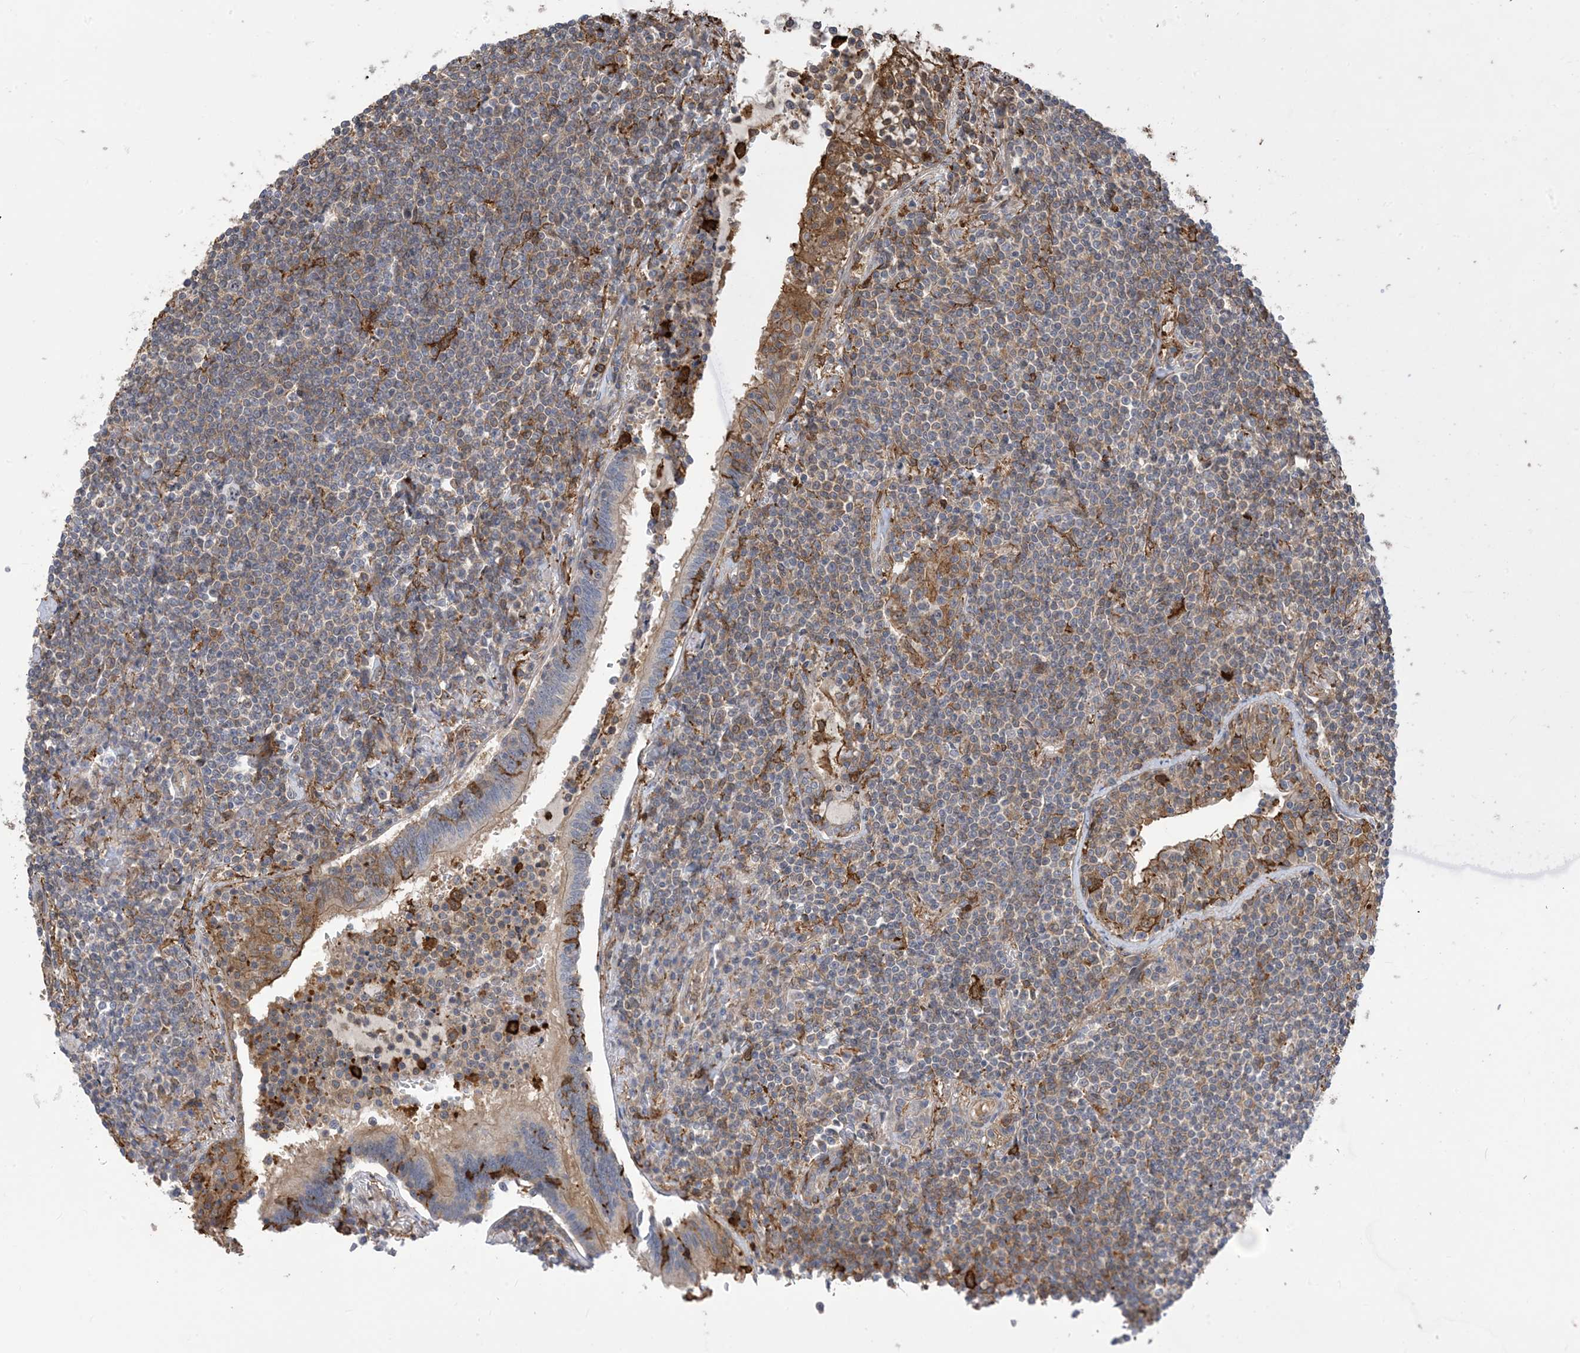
{"staining": {"intensity": "weak", "quantity": "<25%", "location": "cytoplasmic/membranous"}, "tissue": "lymphoma", "cell_type": "Tumor cells", "image_type": "cancer", "snomed": [{"axis": "morphology", "description": "Malignant lymphoma, non-Hodgkin's type, Low grade"}, {"axis": "topography", "description": "Lung"}], "caption": "This image is of lymphoma stained with immunohistochemistry to label a protein in brown with the nuclei are counter-stained blue. There is no staining in tumor cells.", "gene": "HS1BP3", "patient": {"sex": "female", "age": 71}}